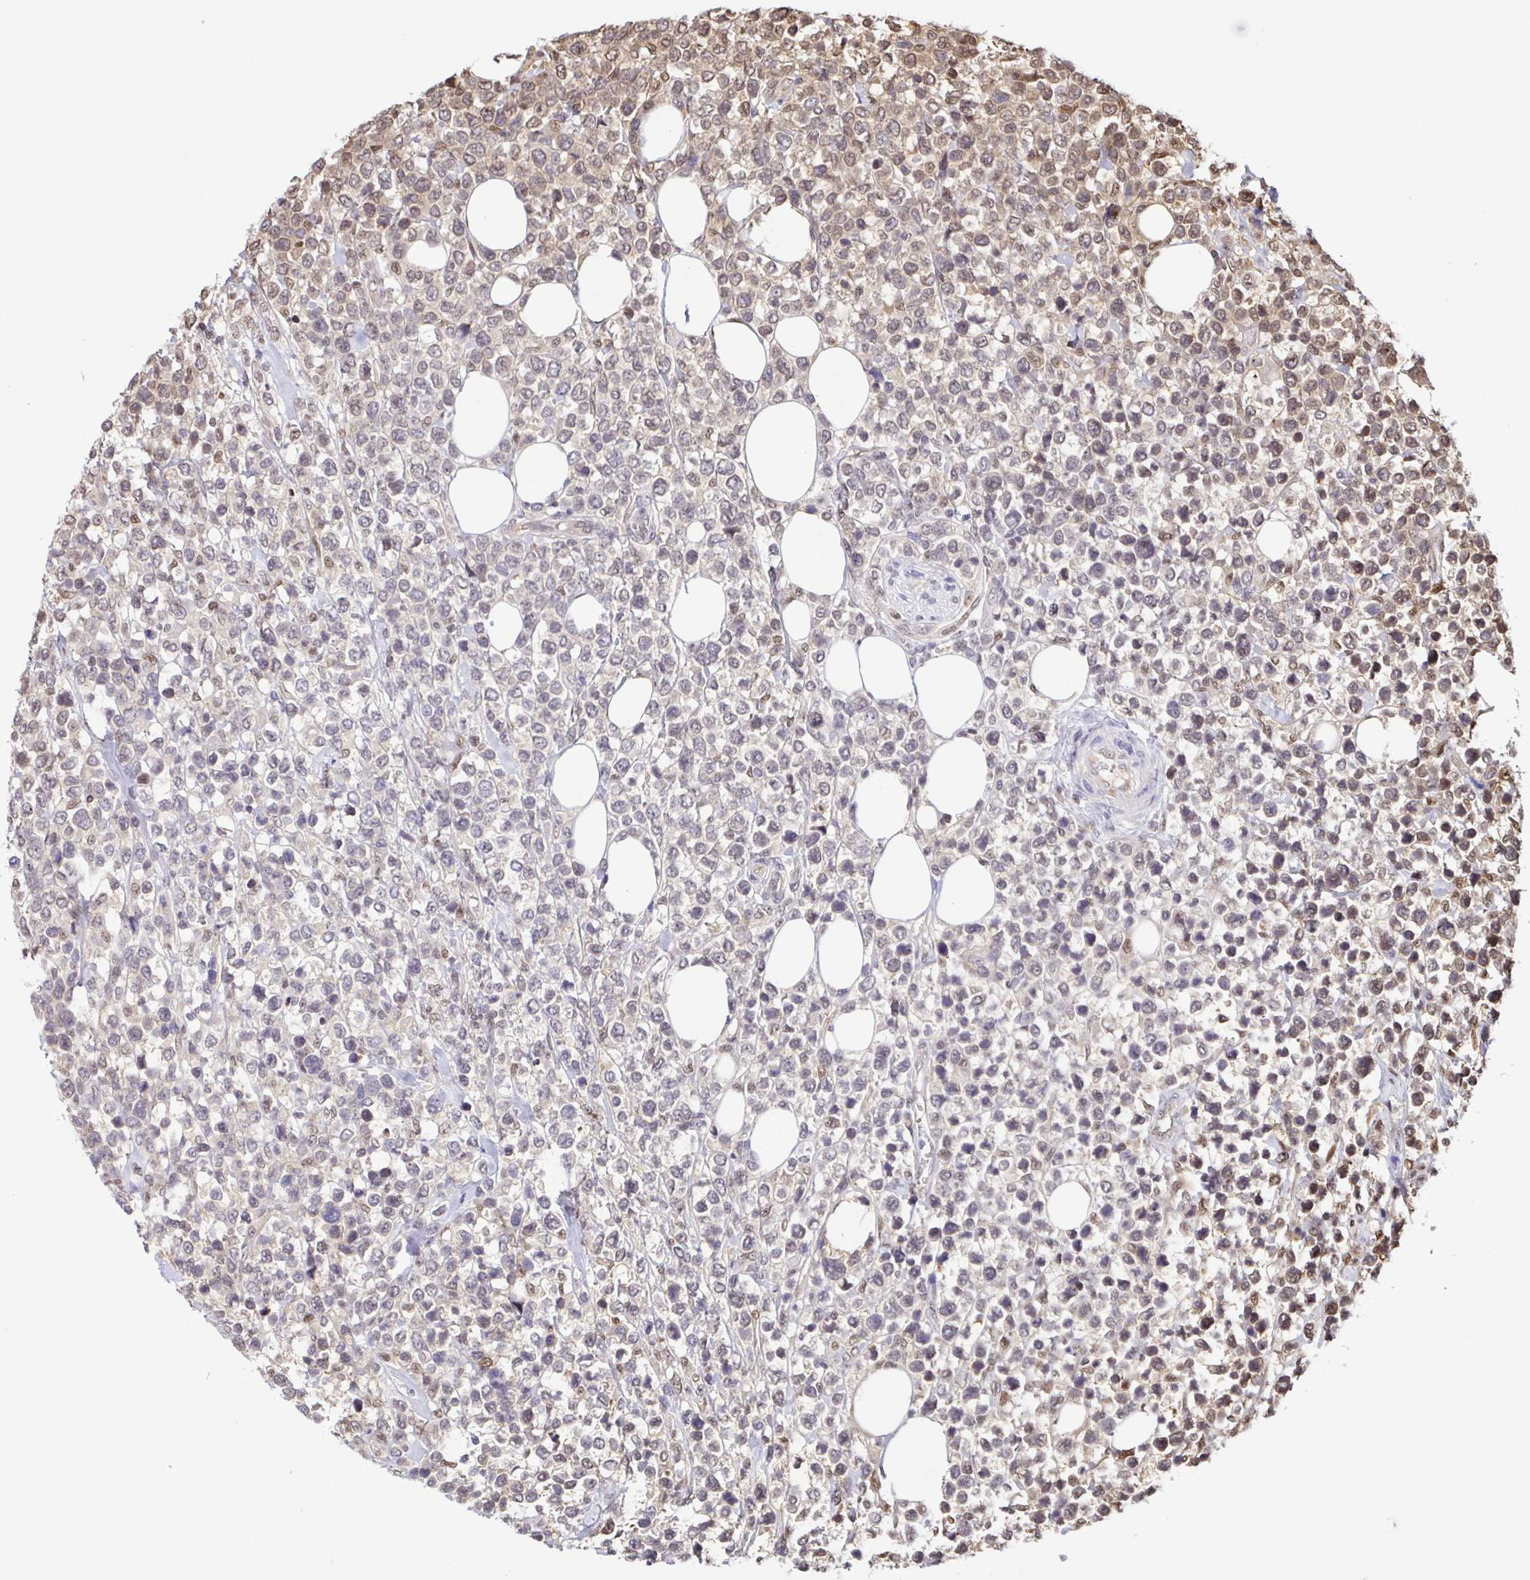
{"staining": {"intensity": "weak", "quantity": "<25%", "location": "cytoplasmic/membranous,nuclear"}, "tissue": "lymphoma", "cell_type": "Tumor cells", "image_type": "cancer", "snomed": [{"axis": "morphology", "description": "Malignant lymphoma, non-Hodgkin's type, High grade"}, {"axis": "topography", "description": "Soft tissue"}], "caption": "This is a photomicrograph of immunohistochemistry staining of malignant lymphoma, non-Hodgkin's type (high-grade), which shows no staining in tumor cells.", "gene": "PSMB9", "patient": {"sex": "female", "age": 56}}